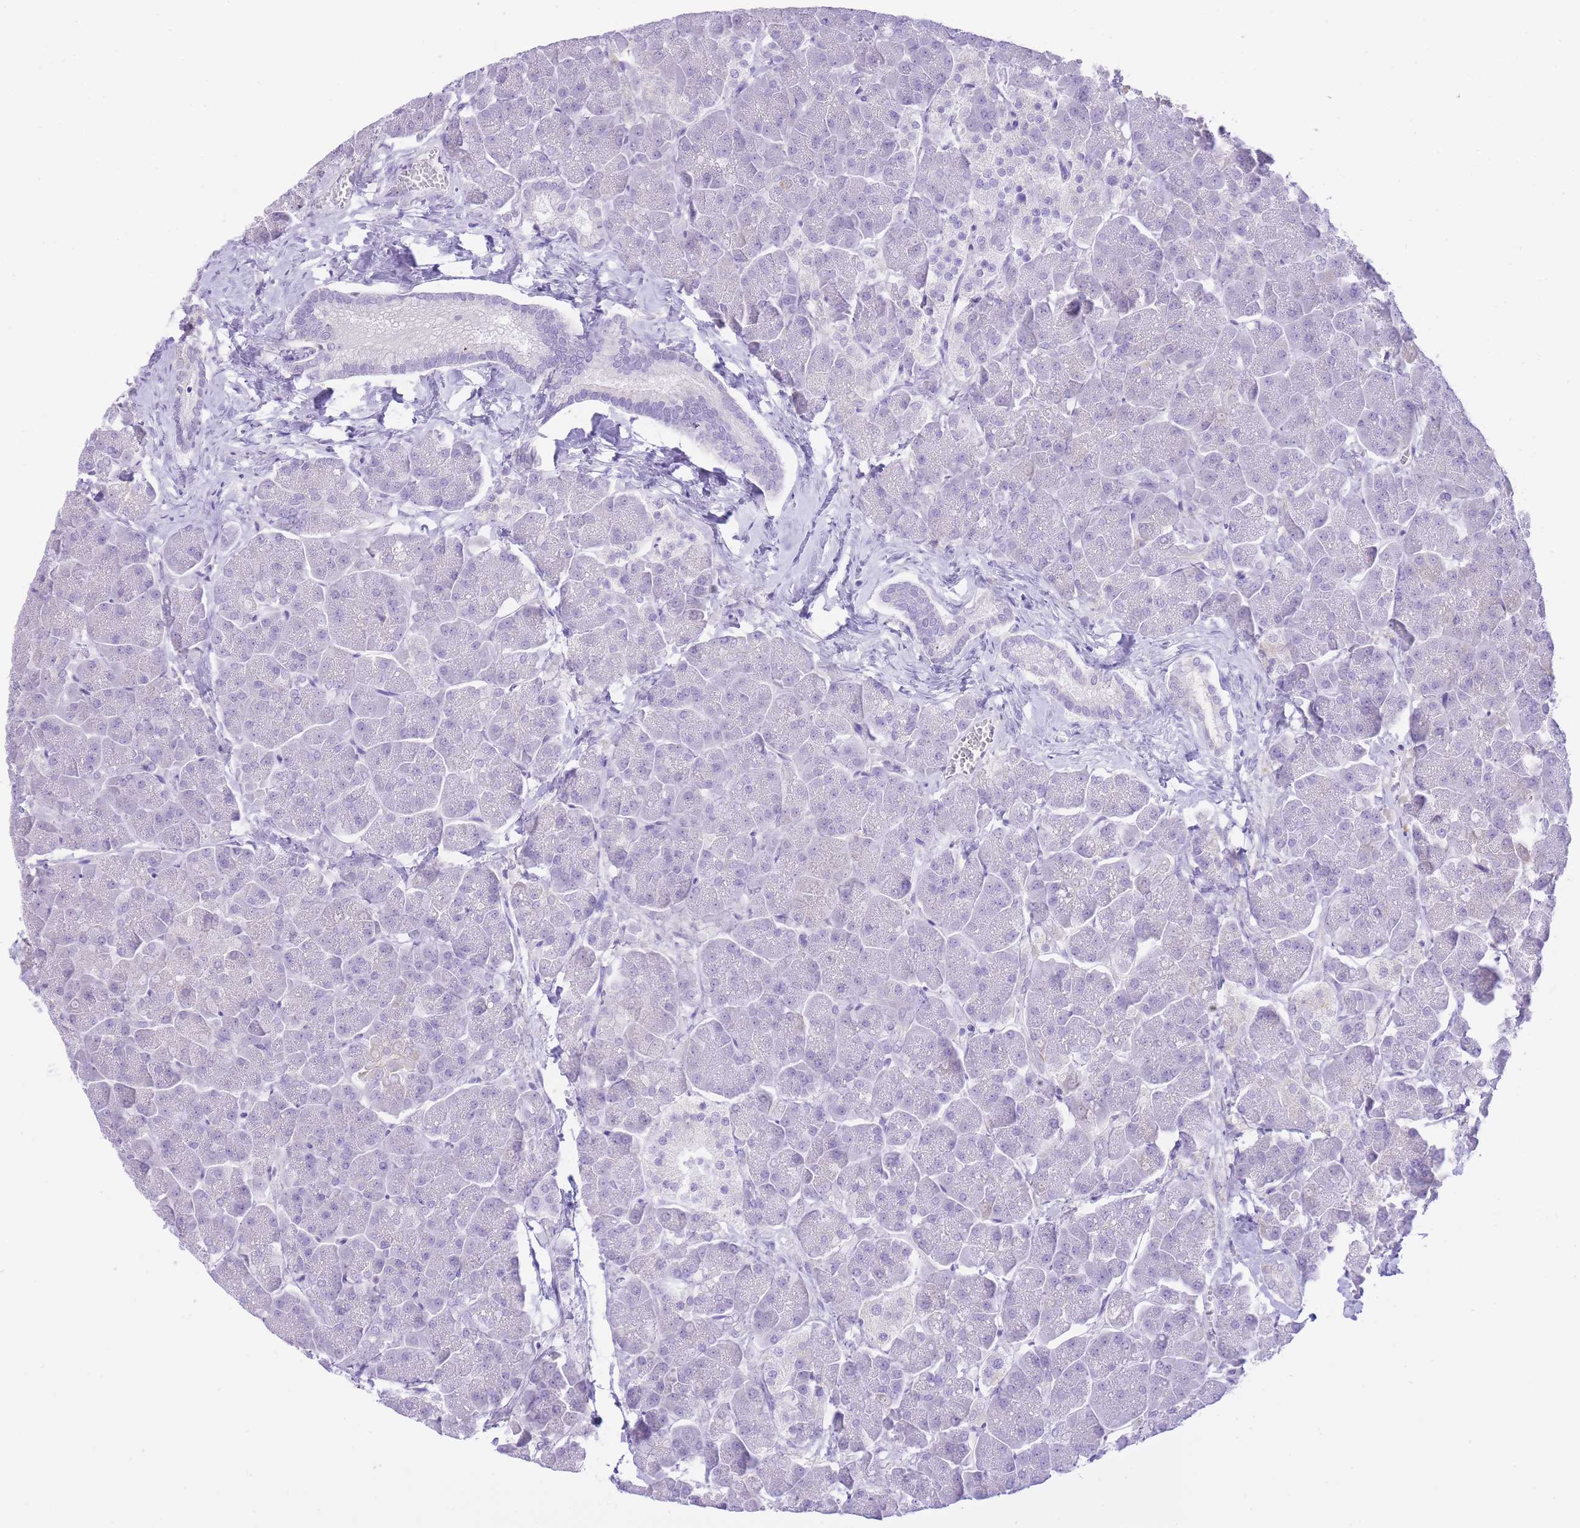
{"staining": {"intensity": "negative", "quantity": "none", "location": "none"}, "tissue": "pancreas", "cell_type": "Exocrine glandular cells", "image_type": "normal", "snomed": [{"axis": "morphology", "description": "Normal tissue, NOS"}, {"axis": "topography", "description": "Pancreas"}, {"axis": "topography", "description": "Peripheral nerve tissue"}], "caption": "Photomicrograph shows no significant protein expression in exocrine glandular cells of normal pancreas. (Brightfield microscopy of DAB immunohistochemistry (IHC) at high magnification).", "gene": "HRG", "patient": {"sex": "male", "age": 54}}